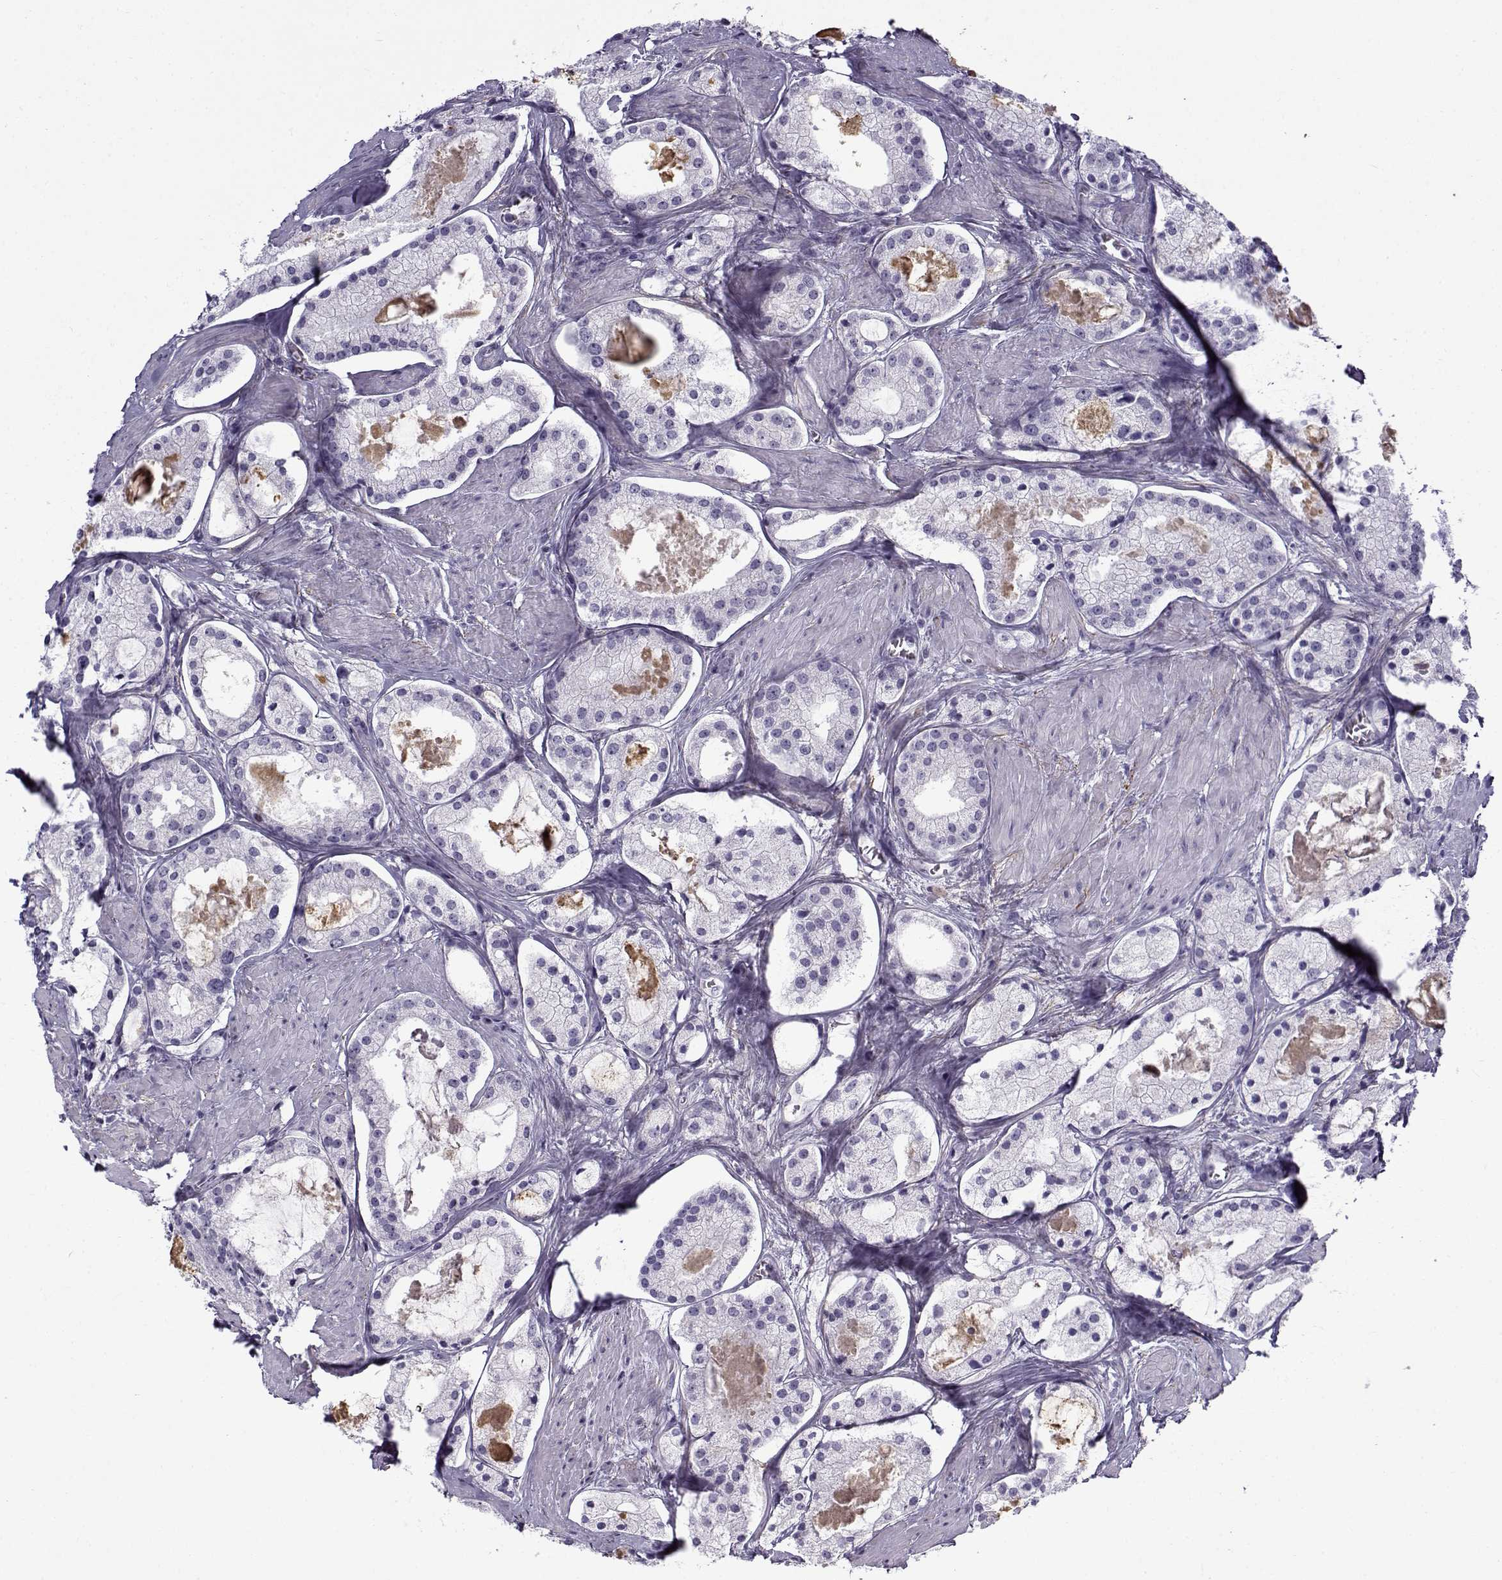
{"staining": {"intensity": "negative", "quantity": "none", "location": "none"}, "tissue": "prostate cancer", "cell_type": "Tumor cells", "image_type": "cancer", "snomed": [{"axis": "morphology", "description": "Adenocarcinoma, NOS"}, {"axis": "morphology", "description": "Adenocarcinoma, High grade"}, {"axis": "topography", "description": "Prostate"}], "caption": "This is an immunohistochemistry (IHC) photomicrograph of prostate cancer (high-grade adenocarcinoma). There is no expression in tumor cells.", "gene": "GTSF1L", "patient": {"sex": "male", "age": 64}}